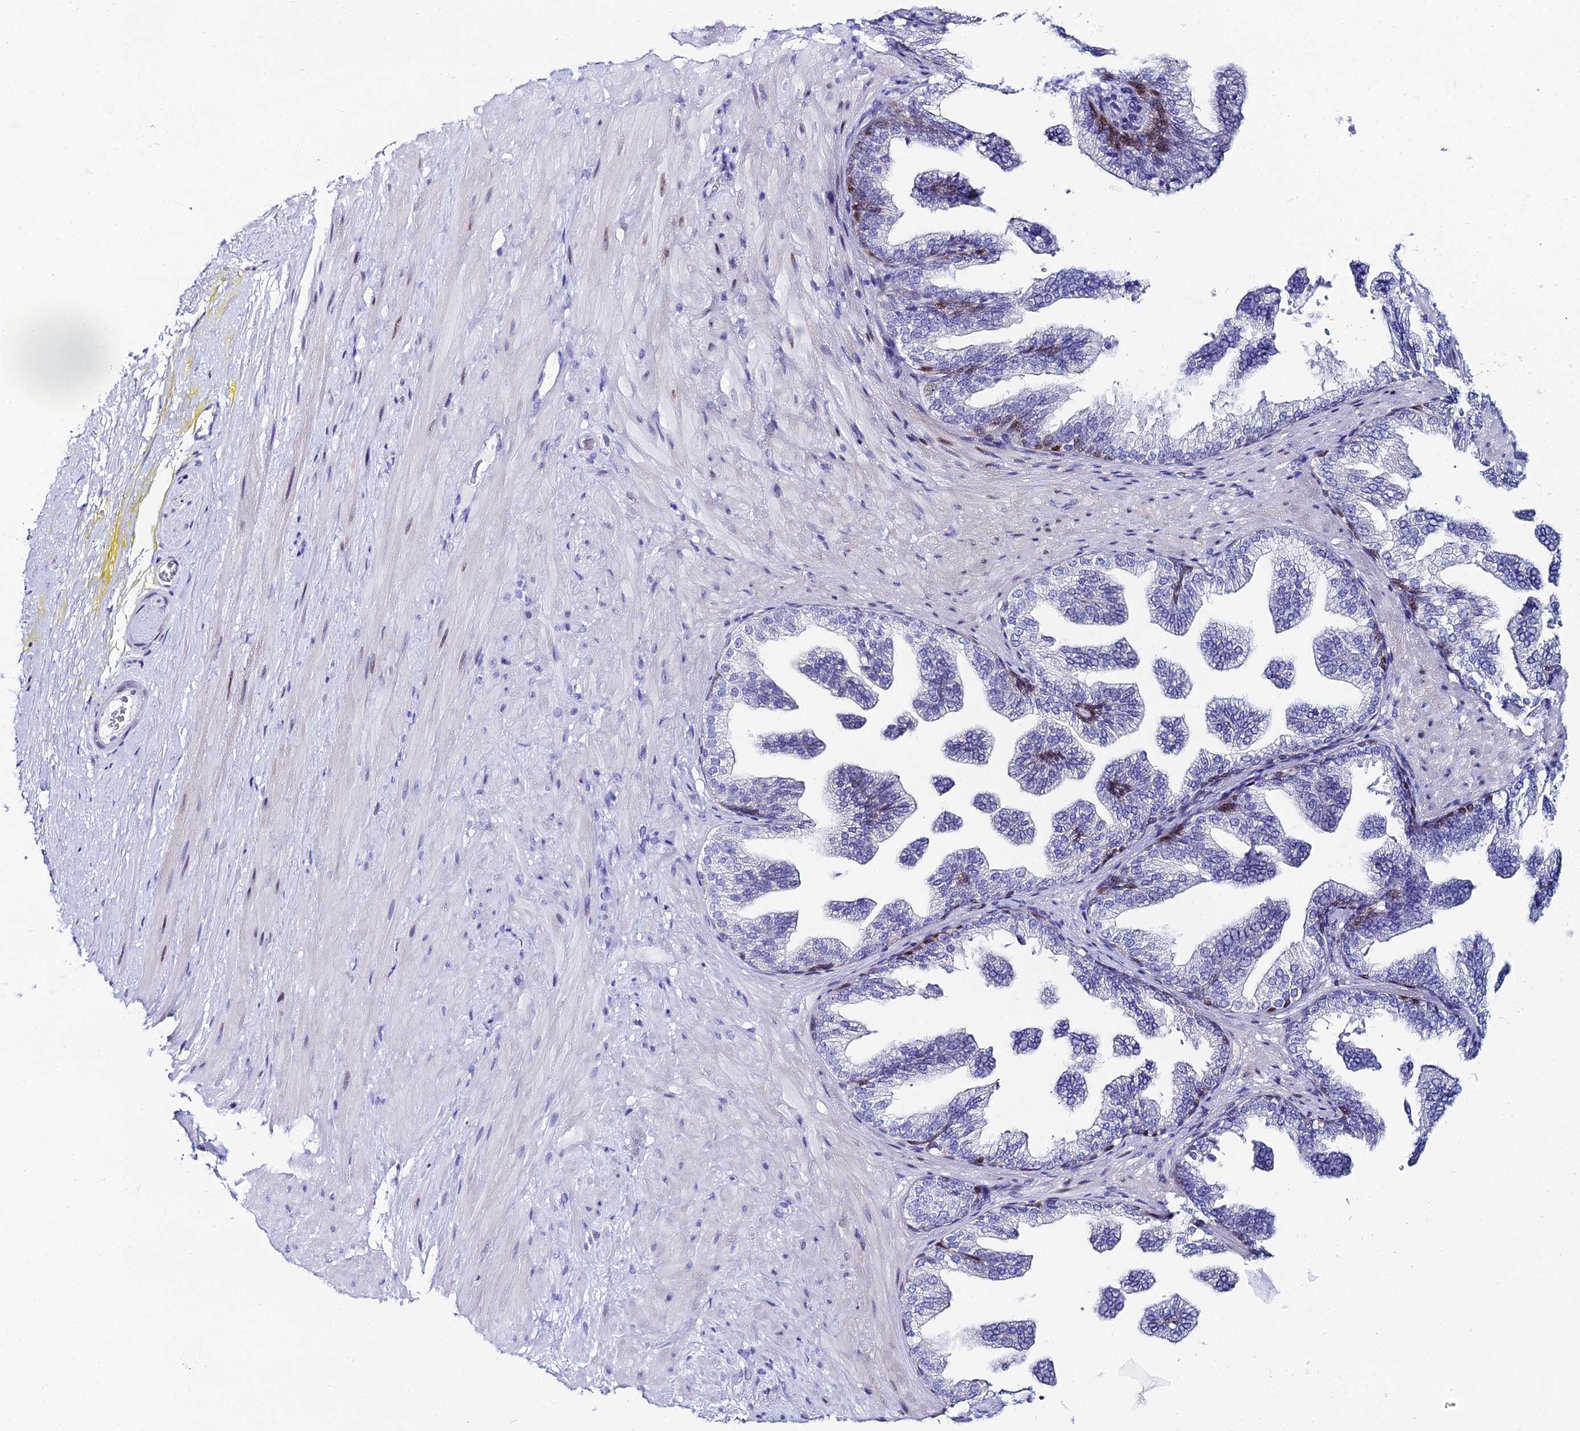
{"staining": {"intensity": "negative", "quantity": "none", "location": "none"}, "tissue": "adipose tissue", "cell_type": "Adipocytes", "image_type": "normal", "snomed": [{"axis": "morphology", "description": "Normal tissue, NOS"}, {"axis": "morphology", "description": "Adenocarcinoma, Low grade"}, {"axis": "topography", "description": "Prostate"}, {"axis": "topography", "description": "Peripheral nerve tissue"}], "caption": "Photomicrograph shows no protein expression in adipocytes of unremarkable adipose tissue. (DAB (3,3'-diaminobenzidine) immunohistochemistry, high magnification).", "gene": "HSPA1L", "patient": {"sex": "male", "age": 63}}